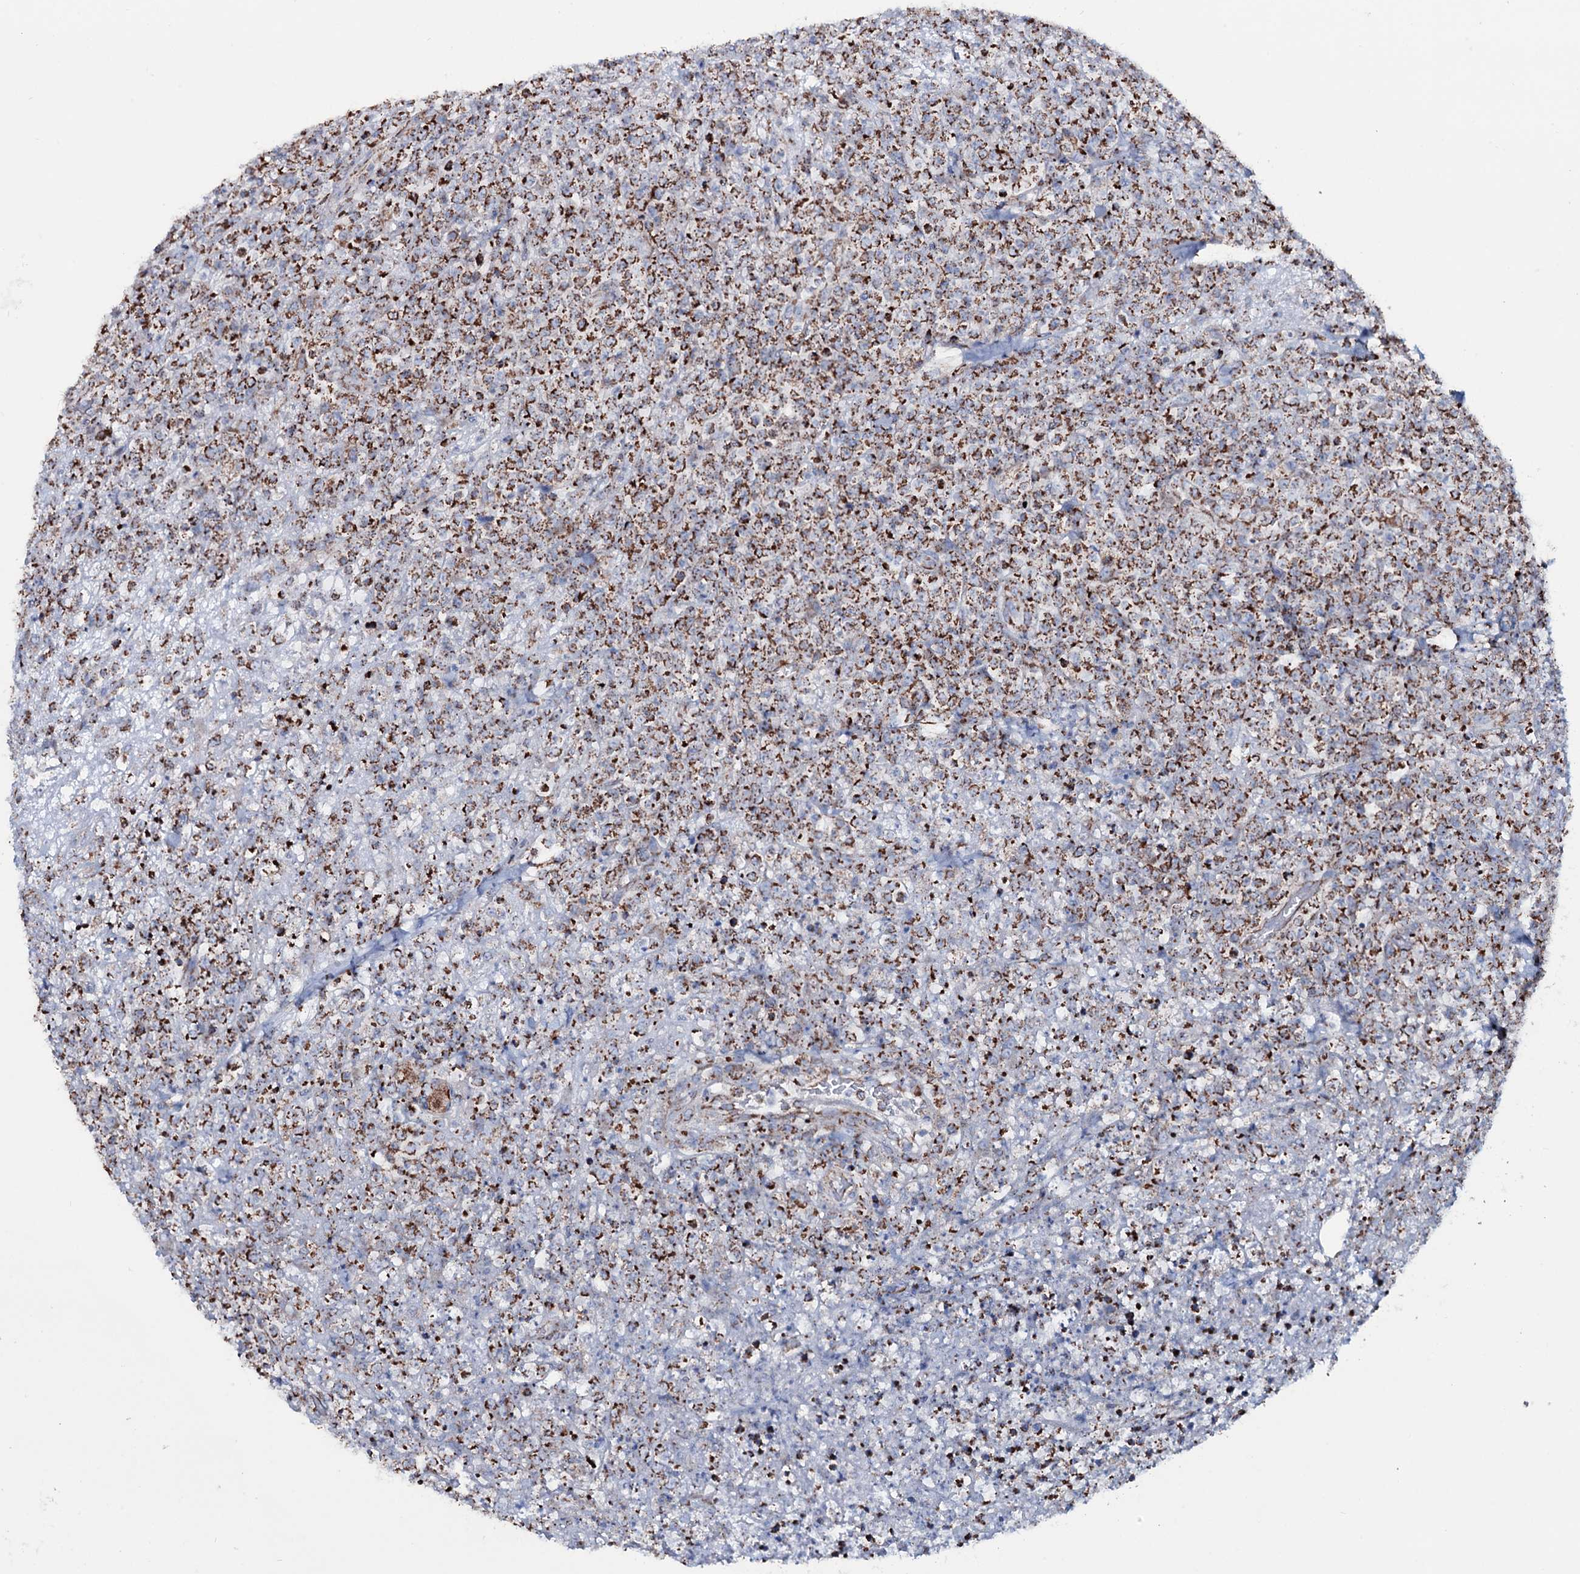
{"staining": {"intensity": "moderate", "quantity": ">75%", "location": "cytoplasmic/membranous"}, "tissue": "lymphoma", "cell_type": "Tumor cells", "image_type": "cancer", "snomed": [{"axis": "morphology", "description": "Malignant lymphoma, non-Hodgkin's type, High grade"}, {"axis": "topography", "description": "Colon"}], "caption": "Lymphoma was stained to show a protein in brown. There is medium levels of moderate cytoplasmic/membranous staining in about >75% of tumor cells. Immunohistochemistry stains the protein in brown and the nuclei are stained blue.", "gene": "MRPS35", "patient": {"sex": "female", "age": 53}}